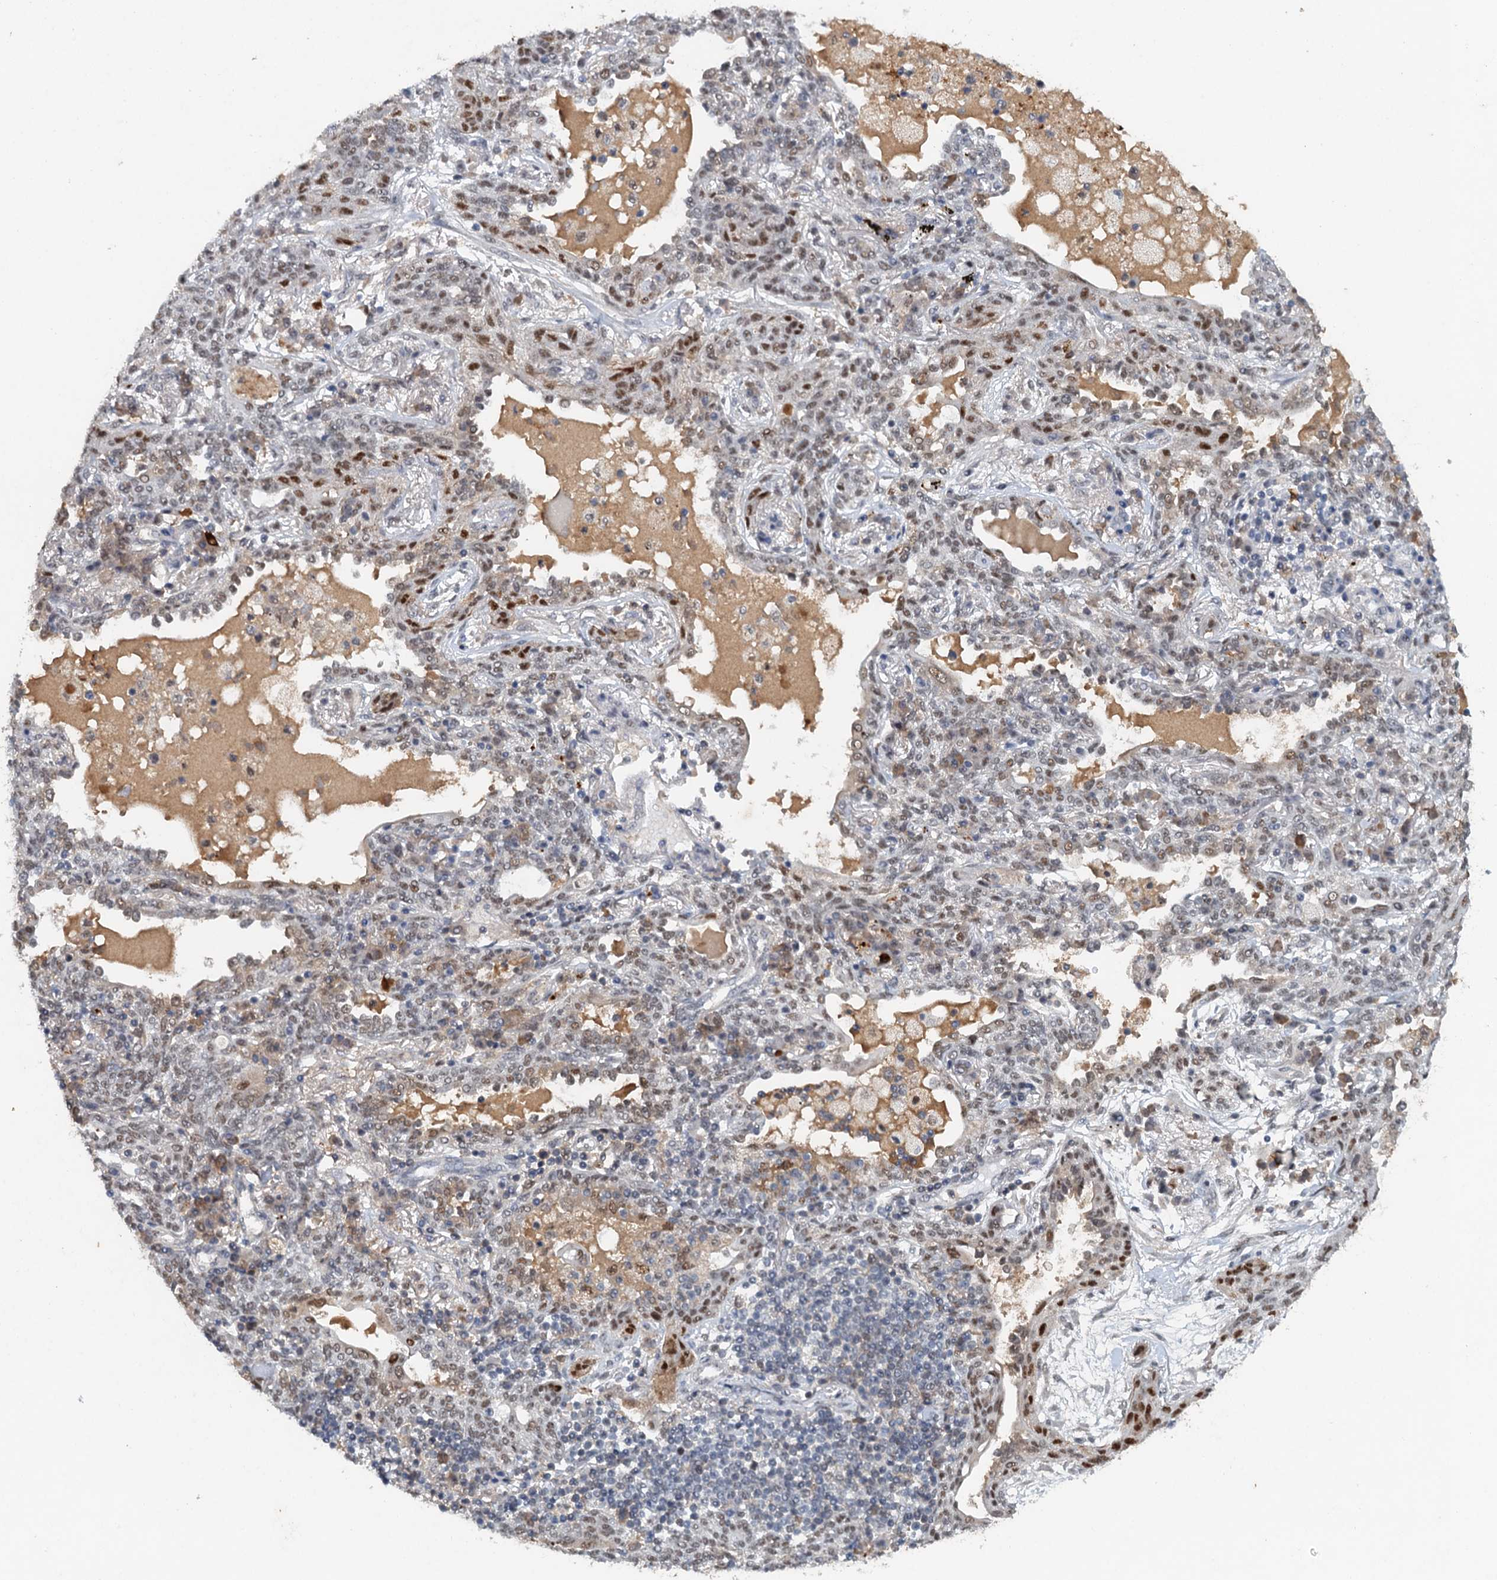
{"staining": {"intensity": "moderate", "quantity": "25%-75%", "location": "nuclear"}, "tissue": "lung cancer", "cell_type": "Tumor cells", "image_type": "cancer", "snomed": [{"axis": "morphology", "description": "Squamous cell carcinoma, NOS"}, {"axis": "topography", "description": "Lung"}], "caption": "Immunohistochemical staining of lung cancer (squamous cell carcinoma) exhibits medium levels of moderate nuclear protein expression in approximately 25%-75% of tumor cells. The protein of interest is shown in brown color, while the nuclei are stained blue.", "gene": "CSTF3", "patient": {"sex": "female", "age": 70}}